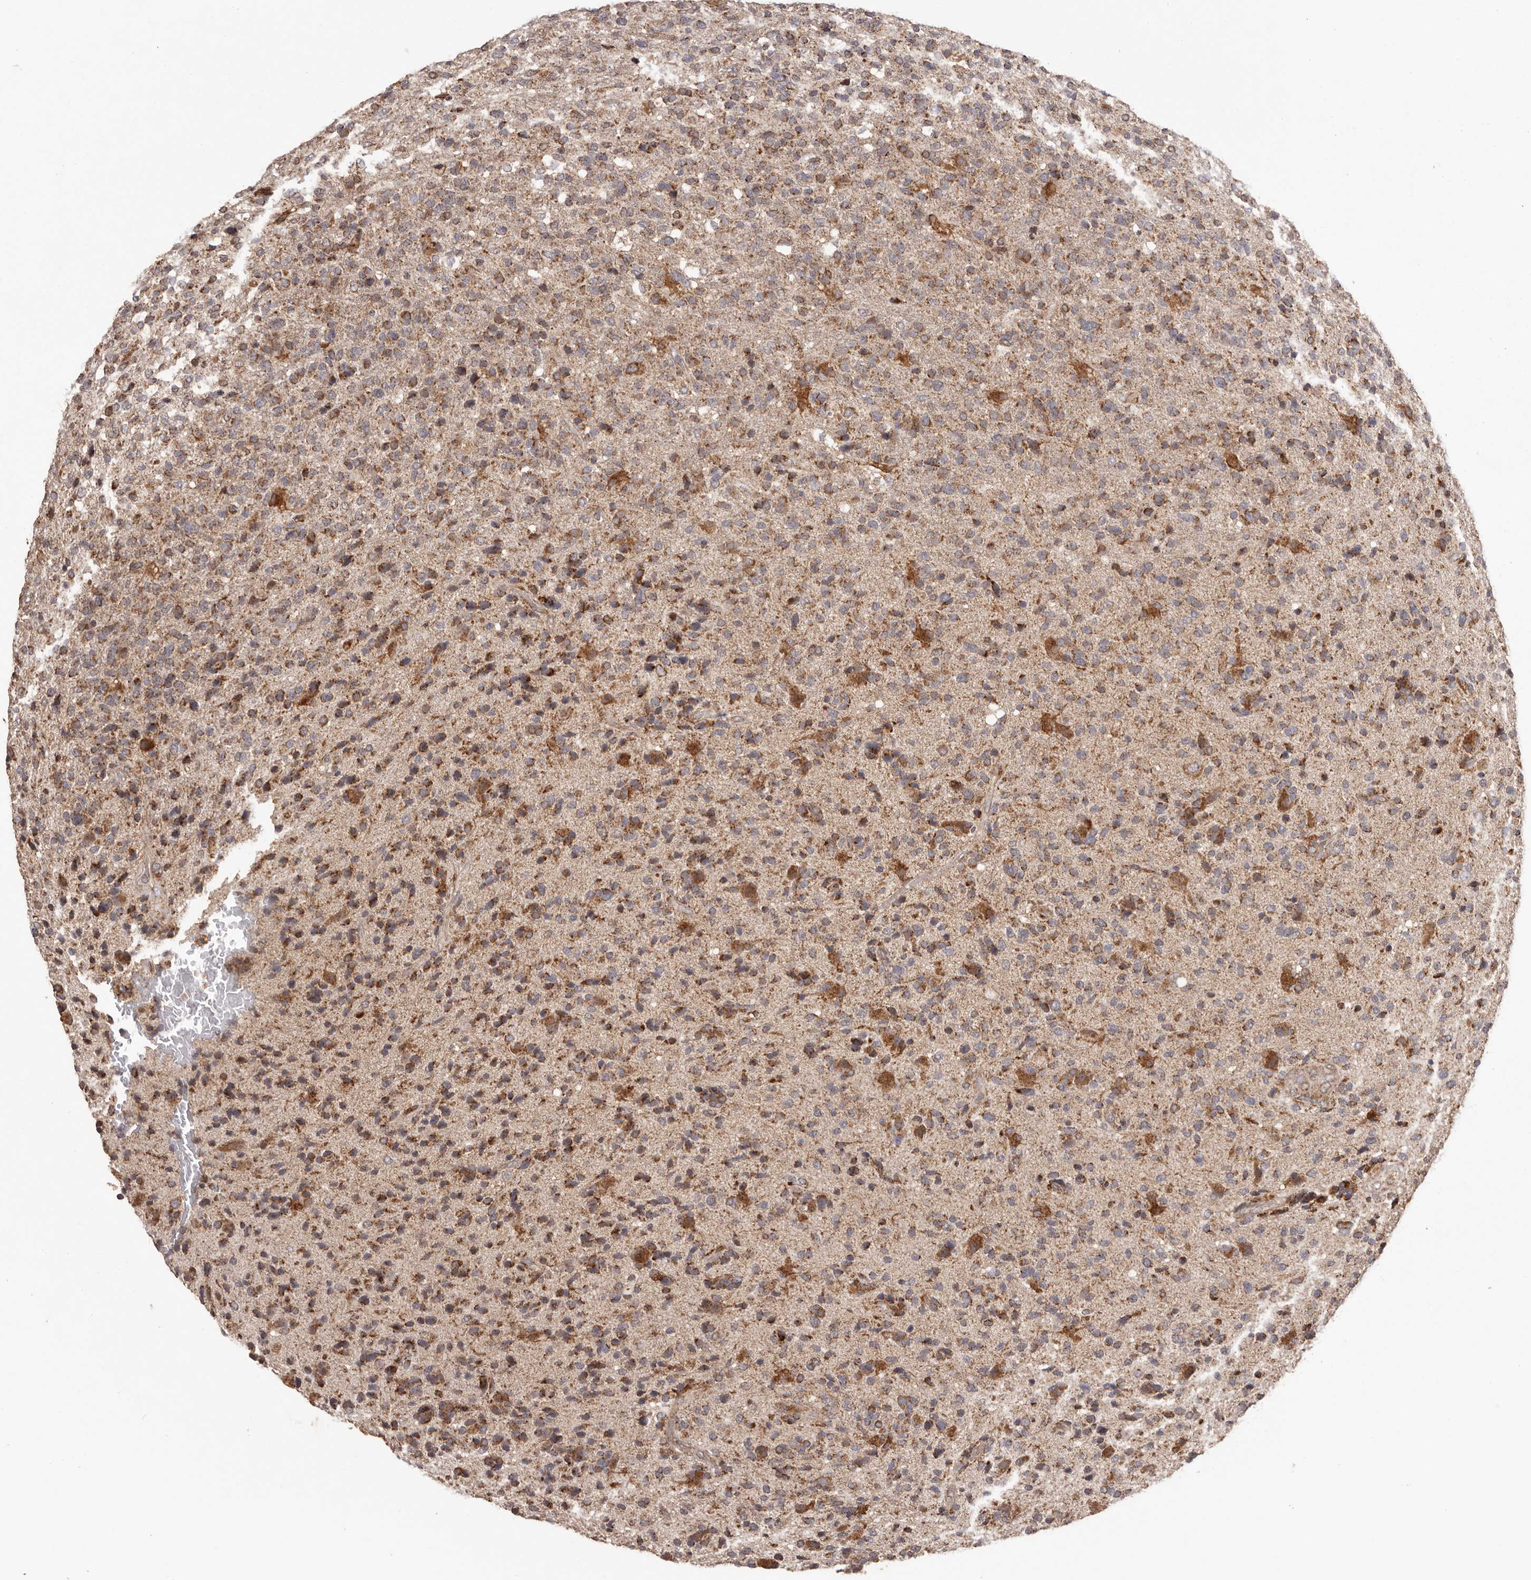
{"staining": {"intensity": "moderate", "quantity": "25%-75%", "location": "cytoplasmic/membranous"}, "tissue": "glioma", "cell_type": "Tumor cells", "image_type": "cancer", "snomed": [{"axis": "morphology", "description": "Glioma, malignant, High grade"}, {"axis": "topography", "description": "Brain"}], "caption": "DAB immunohistochemical staining of glioma reveals moderate cytoplasmic/membranous protein expression in approximately 25%-75% of tumor cells.", "gene": "CHRM2", "patient": {"sex": "male", "age": 72}}